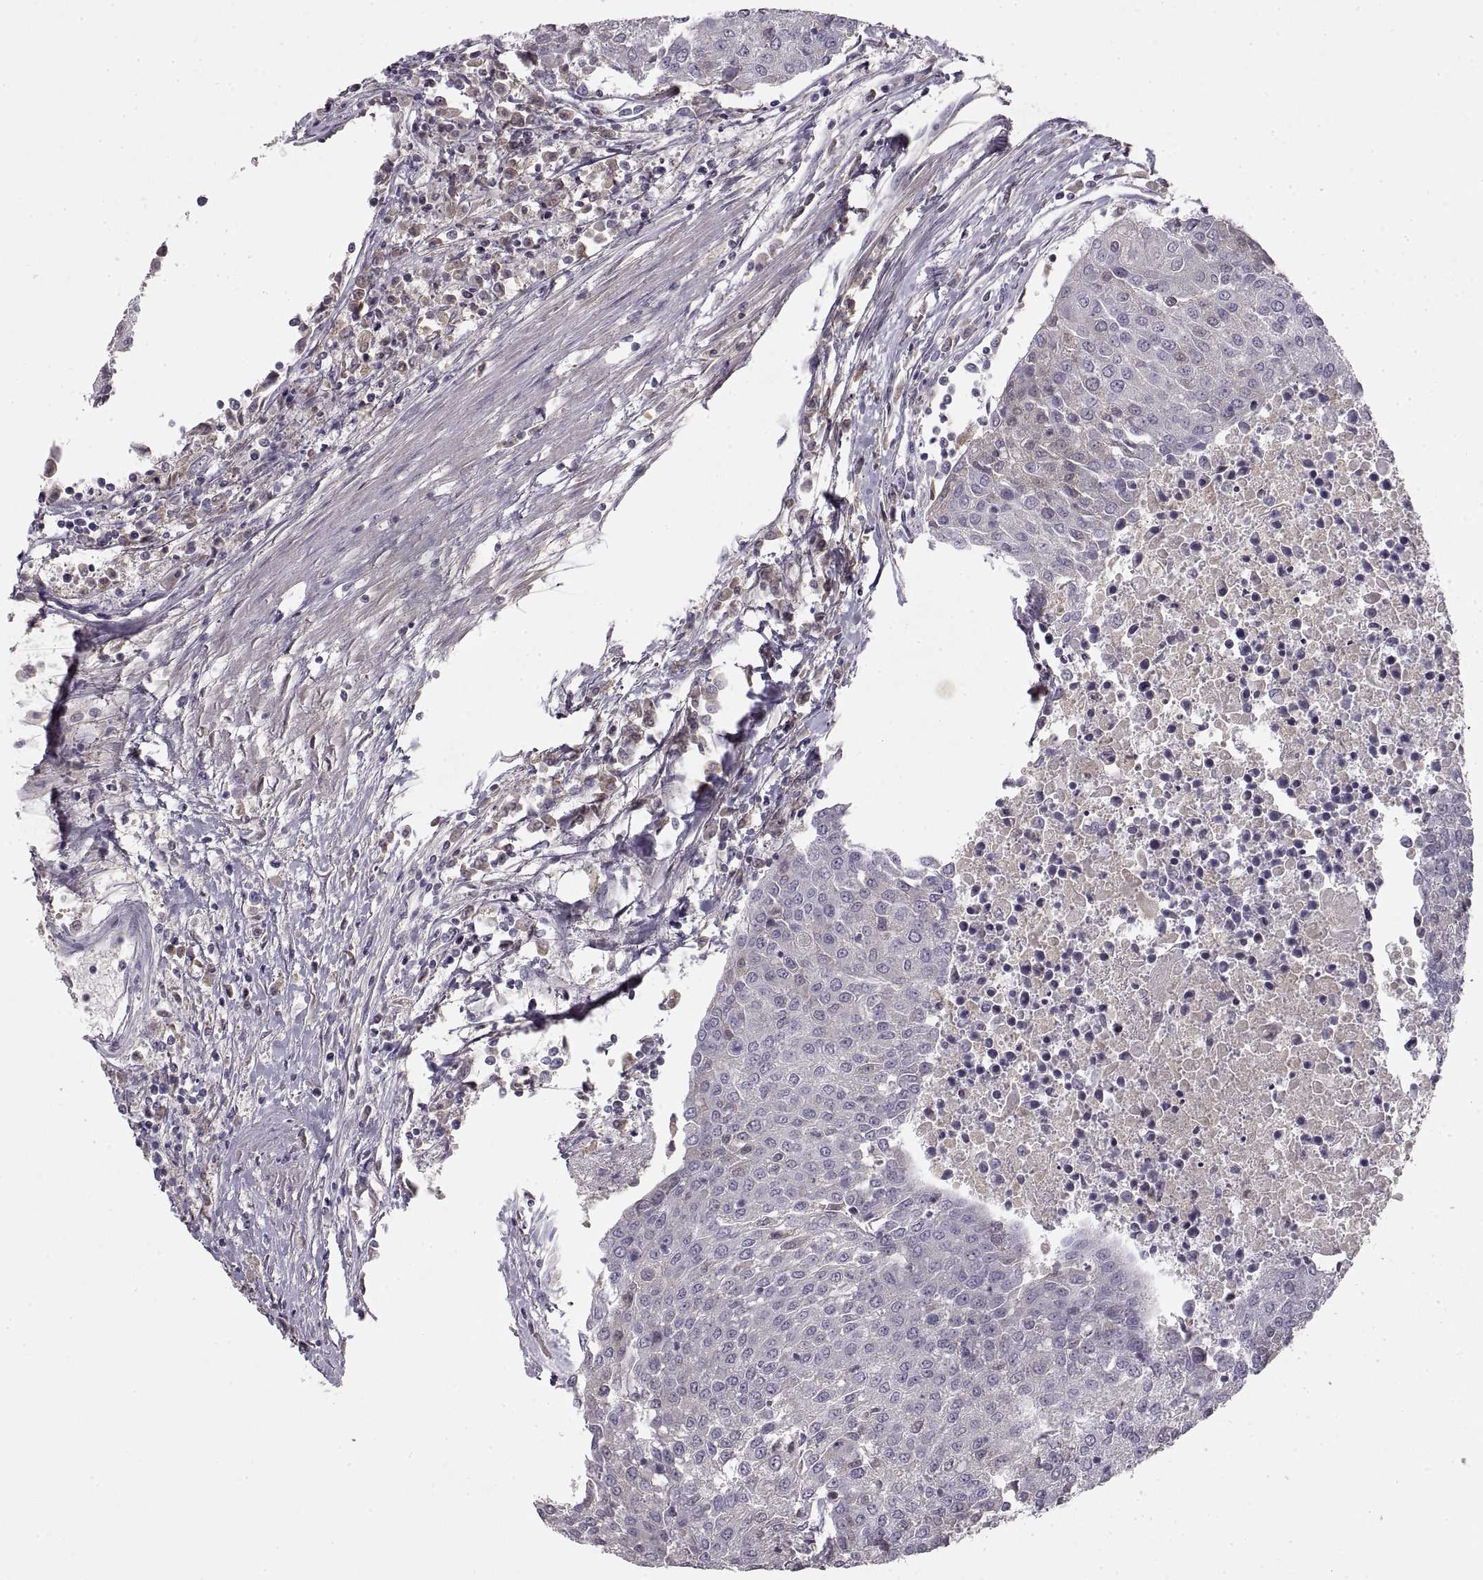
{"staining": {"intensity": "negative", "quantity": "none", "location": "none"}, "tissue": "urothelial cancer", "cell_type": "Tumor cells", "image_type": "cancer", "snomed": [{"axis": "morphology", "description": "Urothelial carcinoma, High grade"}, {"axis": "topography", "description": "Urinary bladder"}], "caption": "High-grade urothelial carcinoma was stained to show a protein in brown. There is no significant expression in tumor cells. Nuclei are stained in blue.", "gene": "ADAM11", "patient": {"sex": "female", "age": 85}}